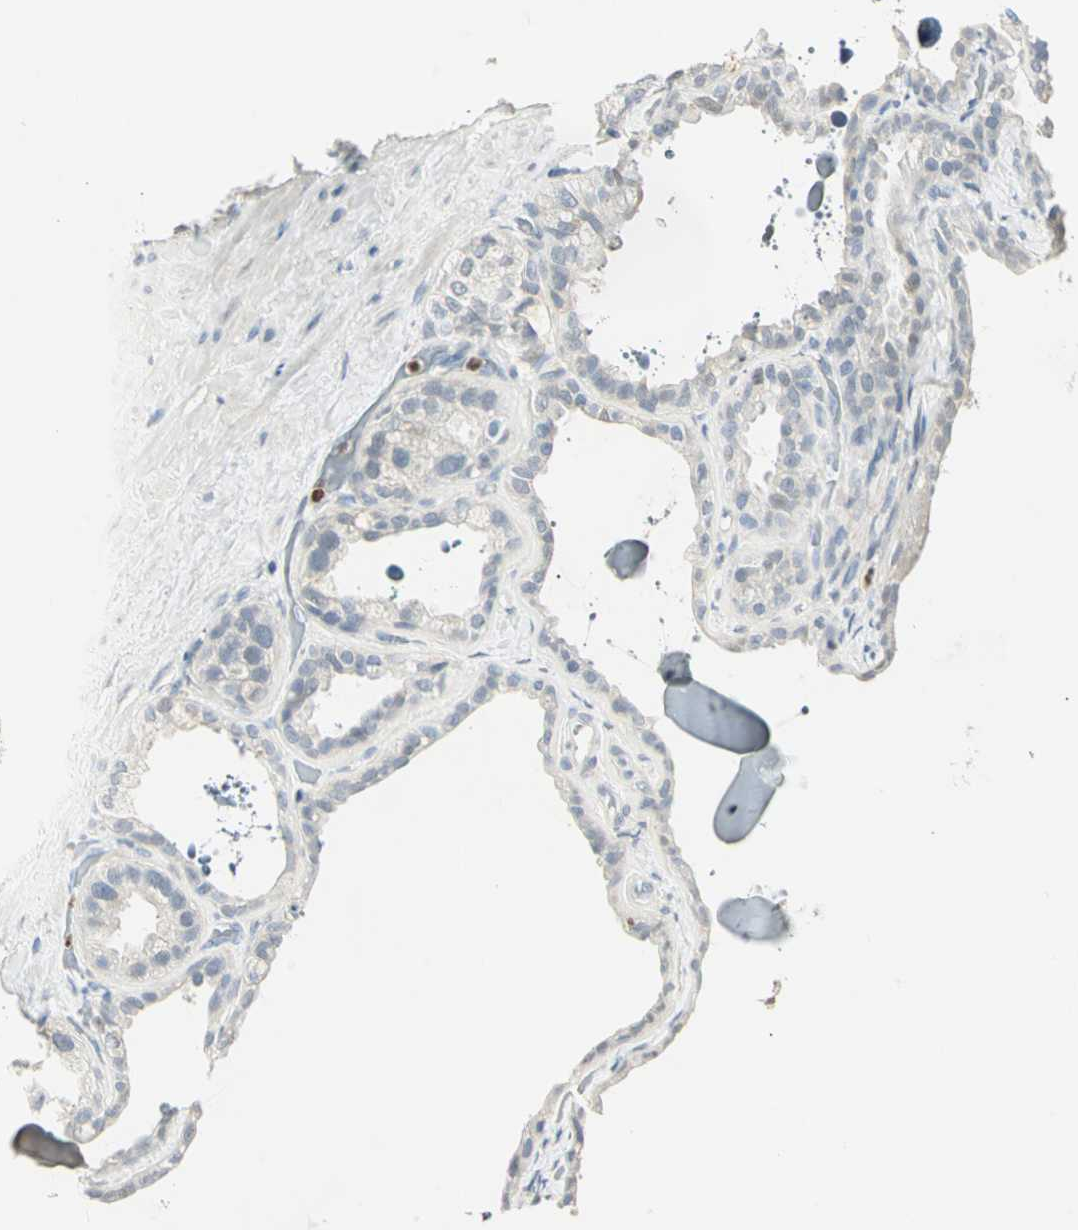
{"staining": {"intensity": "negative", "quantity": "none", "location": "none"}, "tissue": "seminal vesicle", "cell_type": "Glandular cells", "image_type": "normal", "snomed": [{"axis": "morphology", "description": "Normal tissue, NOS"}, {"axis": "morphology", "description": "Inflammation, NOS"}, {"axis": "topography", "description": "Urinary bladder"}, {"axis": "topography", "description": "Prostate"}, {"axis": "topography", "description": "Seminal veicle"}], "caption": "This is an IHC histopathology image of unremarkable seminal vesicle. There is no expression in glandular cells.", "gene": "BCL6", "patient": {"sex": "male", "age": 82}}